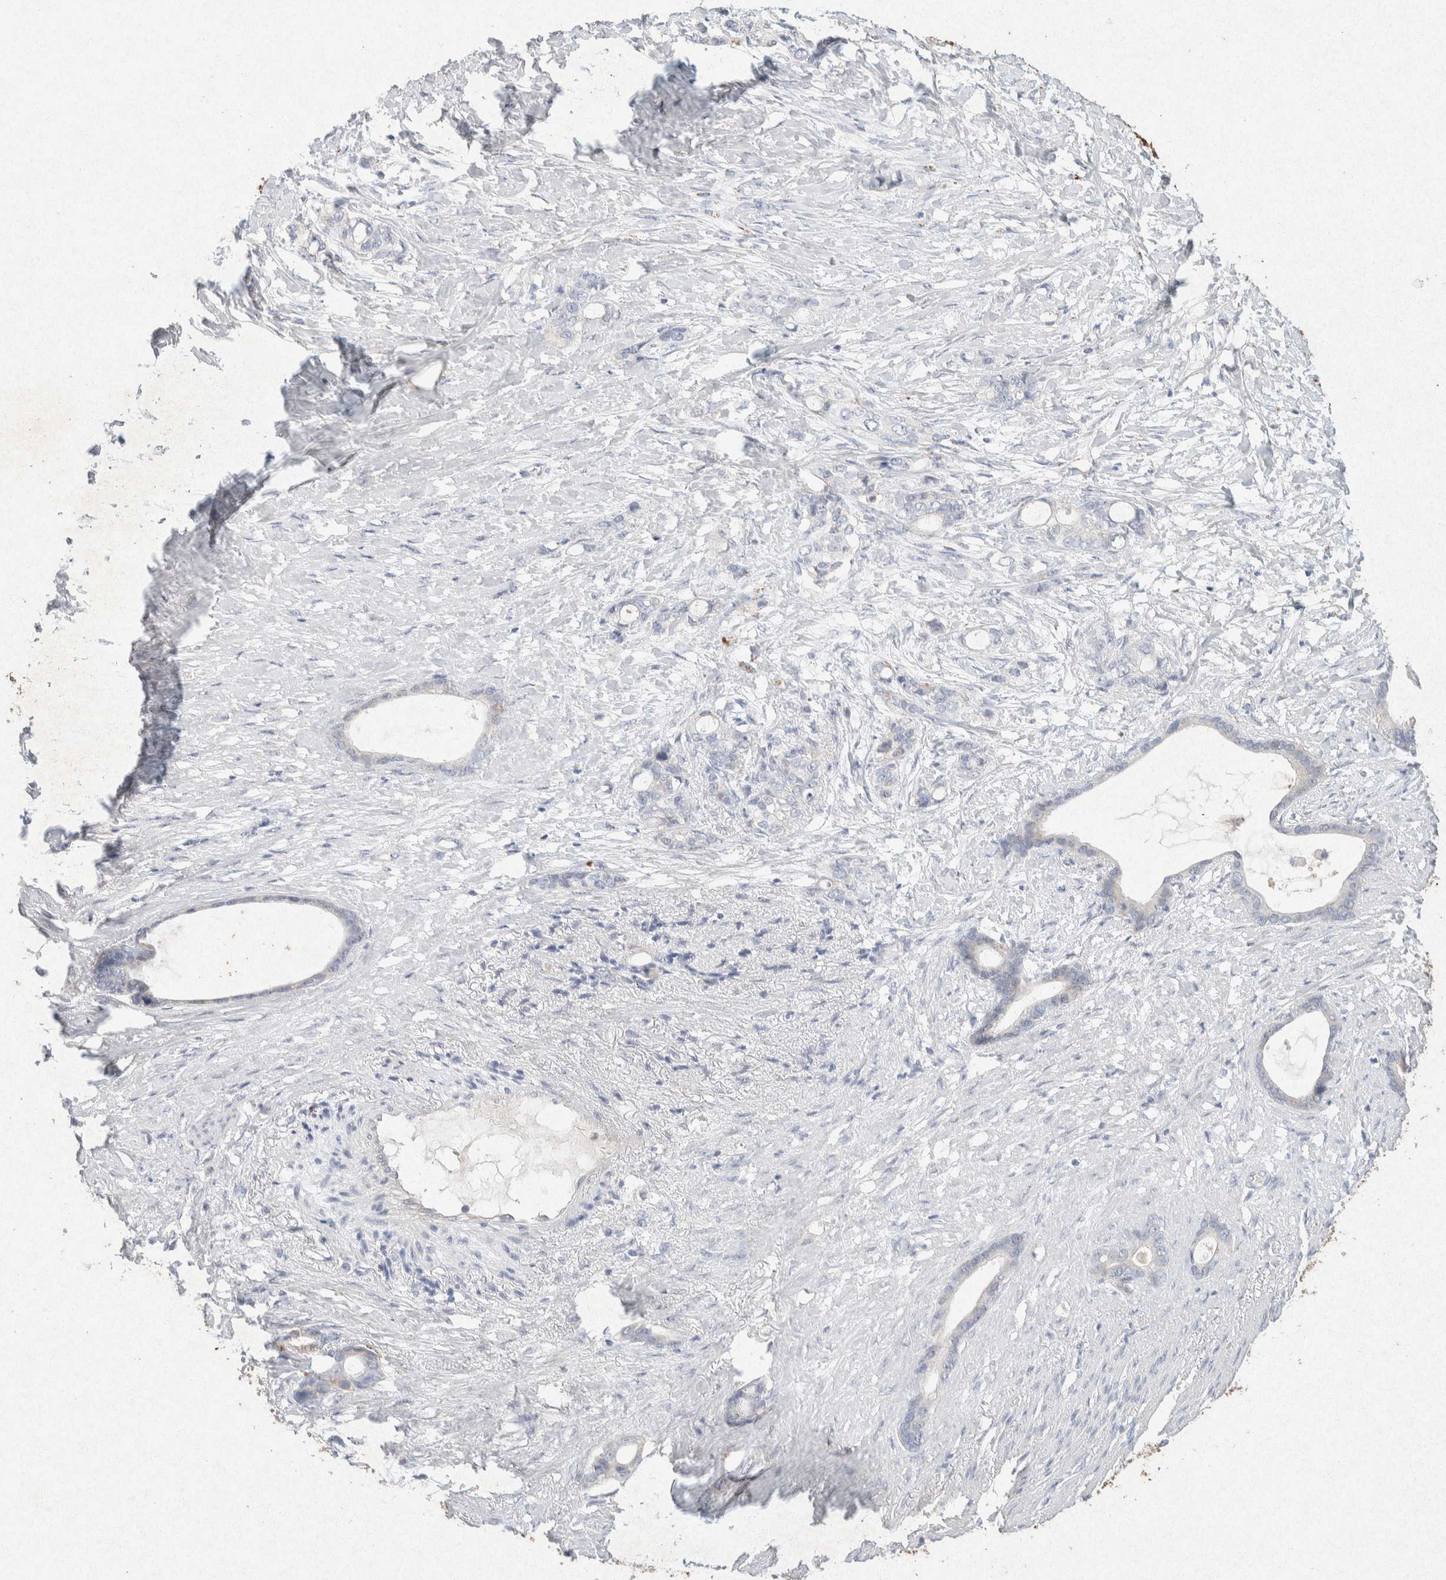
{"staining": {"intensity": "negative", "quantity": "none", "location": "none"}, "tissue": "stomach cancer", "cell_type": "Tumor cells", "image_type": "cancer", "snomed": [{"axis": "morphology", "description": "Adenocarcinoma, NOS"}, {"axis": "topography", "description": "Stomach"}], "caption": "This is an IHC image of human stomach cancer. There is no expression in tumor cells.", "gene": "GNAI1", "patient": {"sex": "female", "age": 75}}